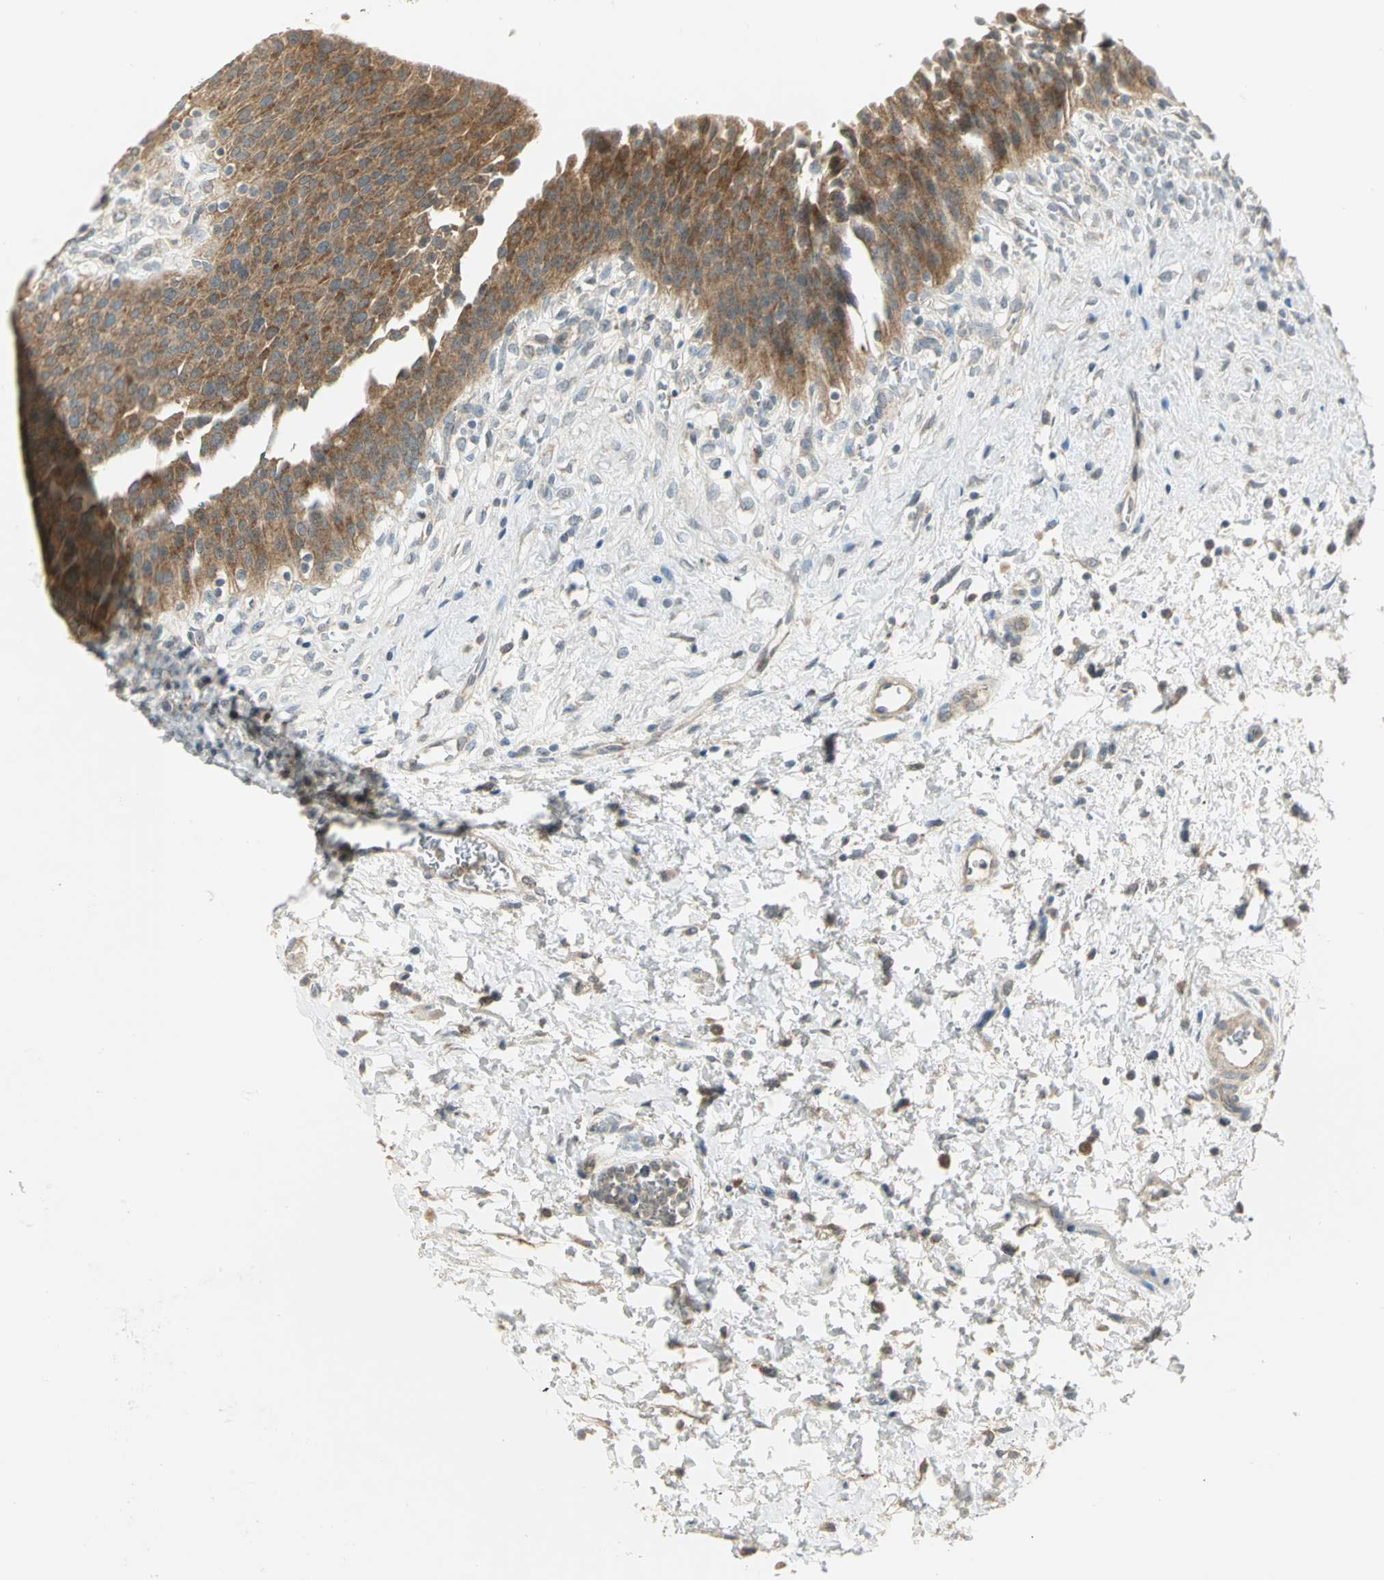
{"staining": {"intensity": "strong", "quantity": ">75%", "location": "cytoplasmic/membranous"}, "tissue": "urinary bladder", "cell_type": "Urothelial cells", "image_type": "normal", "snomed": [{"axis": "morphology", "description": "Normal tissue, NOS"}, {"axis": "morphology", "description": "Dysplasia, NOS"}, {"axis": "topography", "description": "Urinary bladder"}], "caption": "A high-resolution image shows immunohistochemistry (IHC) staining of benign urinary bladder, which reveals strong cytoplasmic/membranous positivity in about >75% of urothelial cells. The protein of interest is stained brown, and the nuclei are stained in blue (DAB (3,3'-diaminobenzidine) IHC with brightfield microscopy, high magnification).", "gene": "MAPK8IP3", "patient": {"sex": "male", "age": 35}}